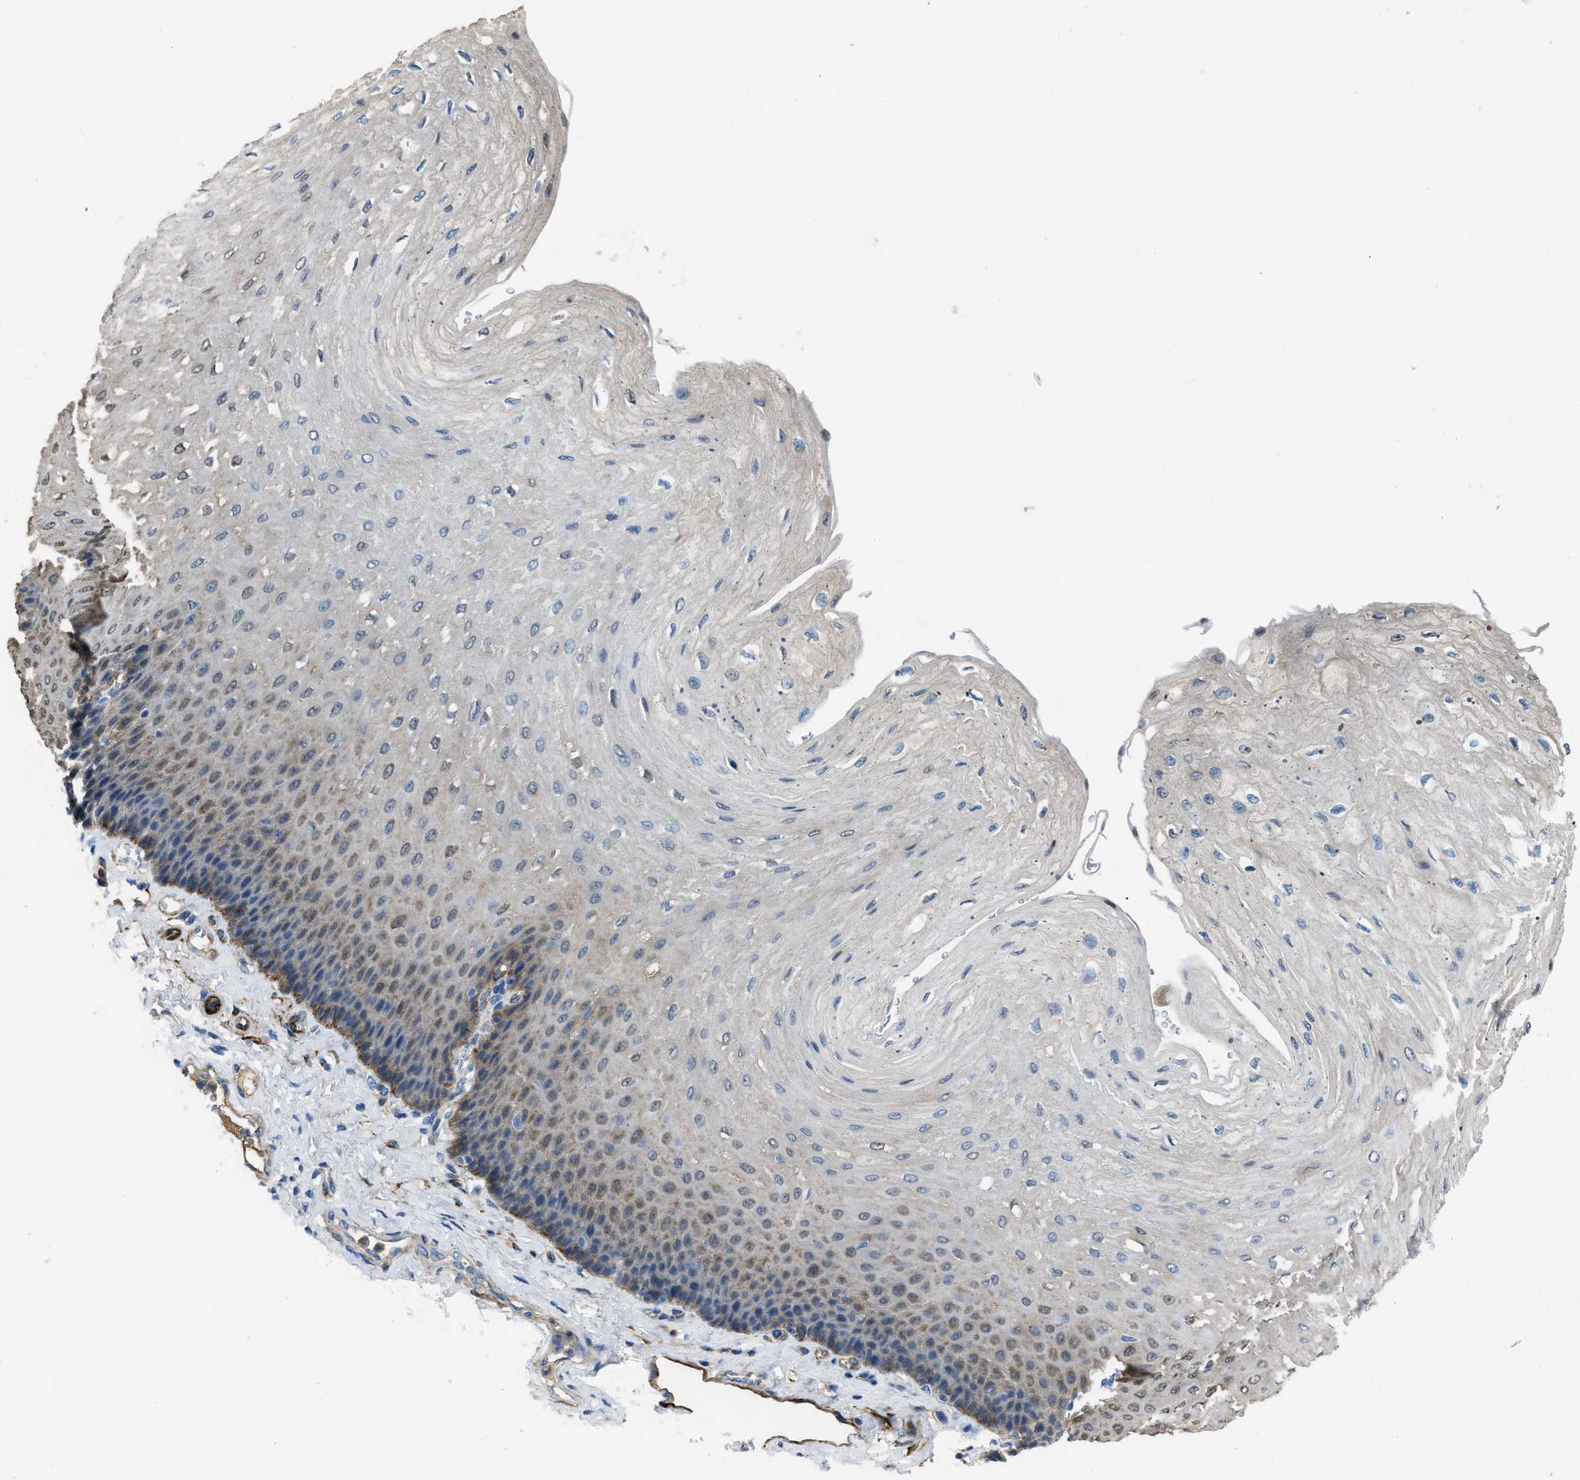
{"staining": {"intensity": "moderate", "quantity": "<25%", "location": "cytoplasmic/membranous"}, "tissue": "esophagus", "cell_type": "Squamous epithelial cells", "image_type": "normal", "snomed": [{"axis": "morphology", "description": "Normal tissue, NOS"}, {"axis": "topography", "description": "Esophagus"}], "caption": "A brown stain labels moderate cytoplasmic/membranous expression of a protein in squamous epithelial cells of unremarkable esophagus. (DAB (3,3'-diaminobenzidine) IHC with brightfield microscopy, high magnification).", "gene": "SPEG", "patient": {"sex": "female", "age": 72}}